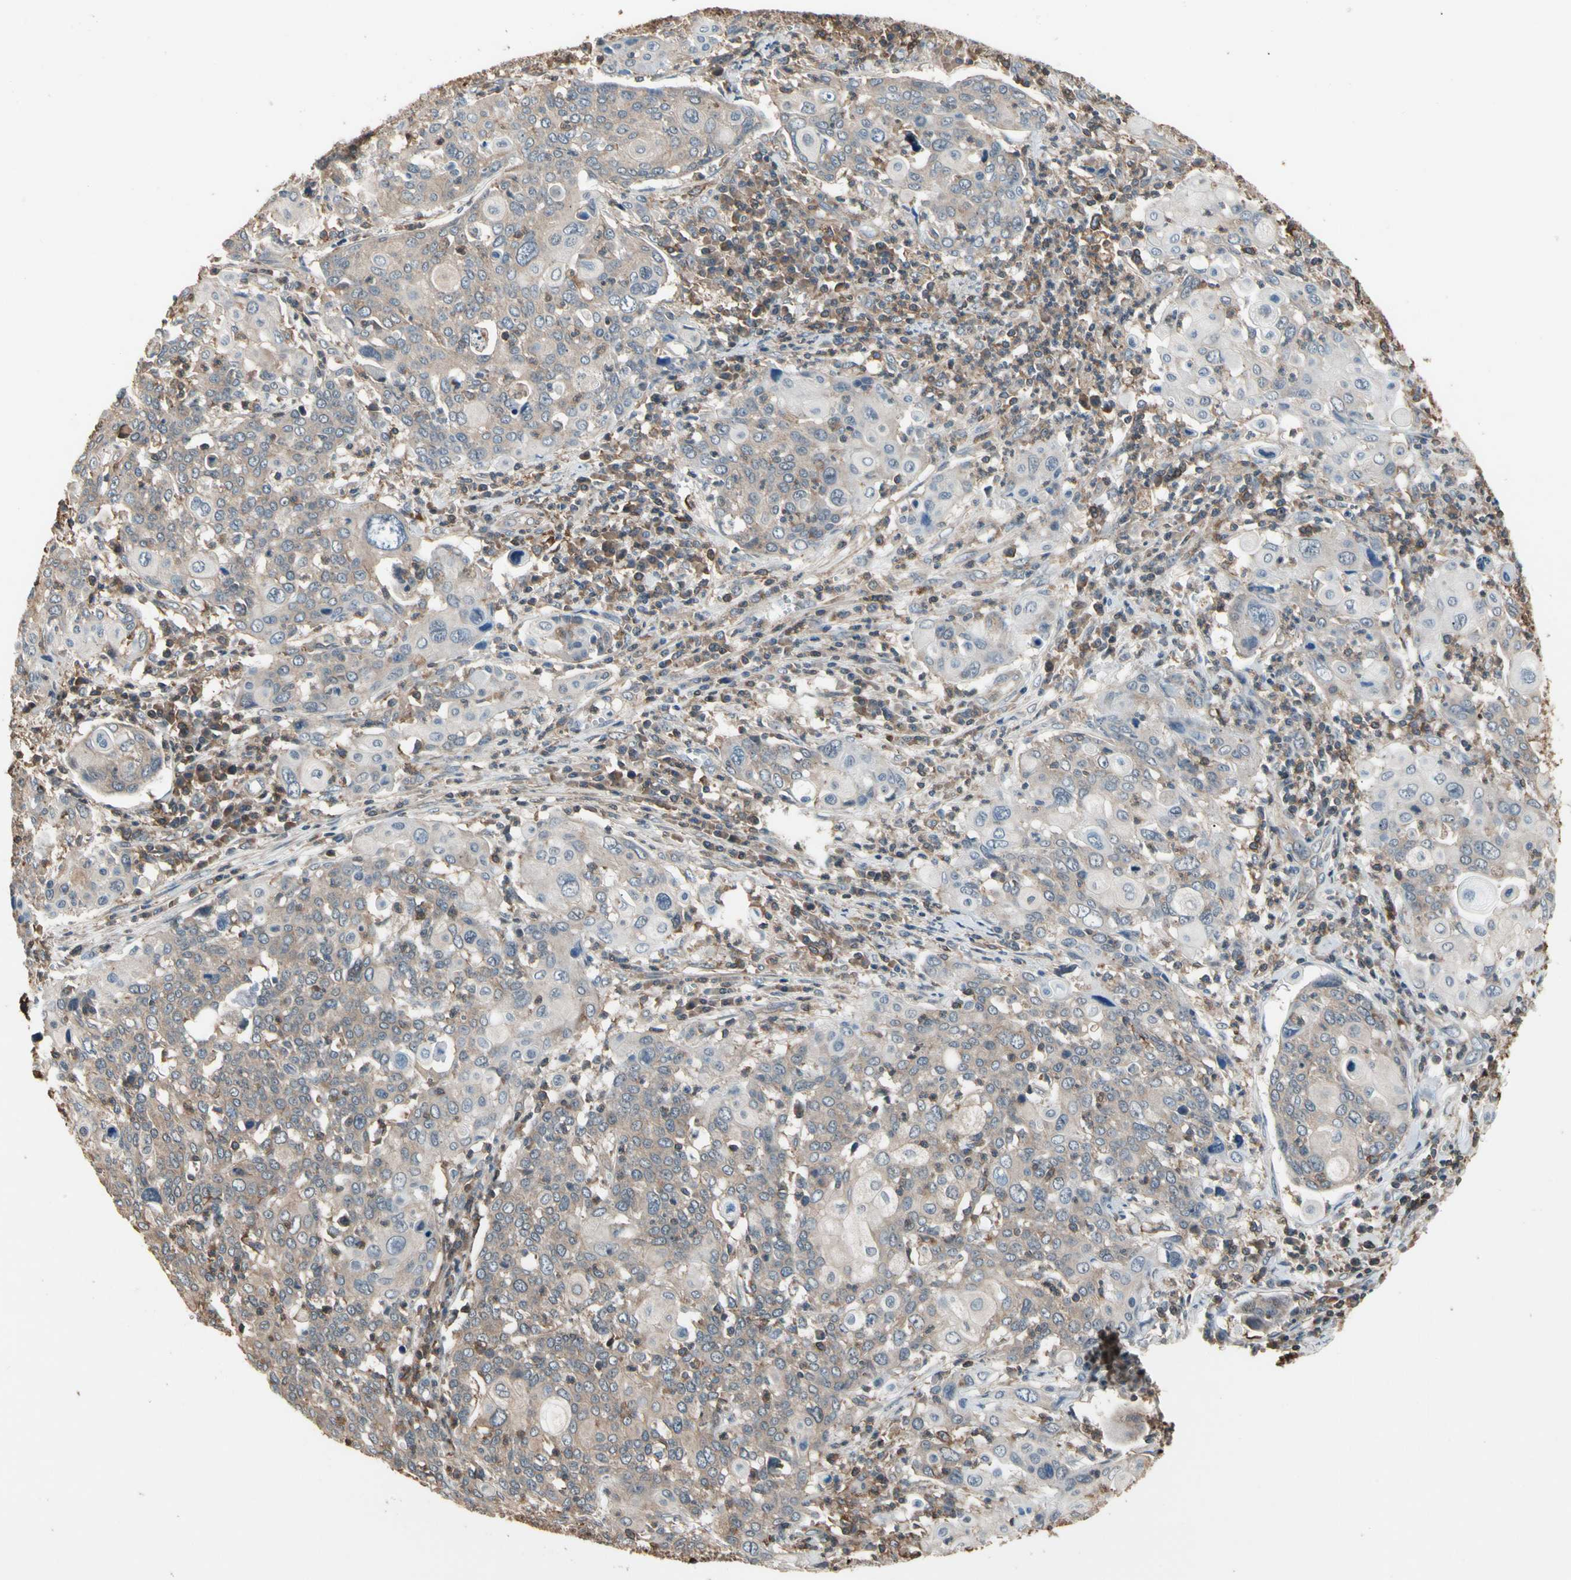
{"staining": {"intensity": "weak", "quantity": "25%-75%", "location": "cytoplasmic/membranous"}, "tissue": "cervical cancer", "cell_type": "Tumor cells", "image_type": "cancer", "snomed": [{"axis": "morphology", "description": "Squamous cell carcinoma, NOS"}, {"axis": "topography", "description": "Cervix"}], "caption": "This photomicrograph reveals immunohistochemistry staining of cervical squamous cell carcinoma, with low weak cytoplasmic/membranous expression in about 25%-75% of tumor cells.", "gene": "MAPK13", "patient": {"sex": "female", "age": 40}}